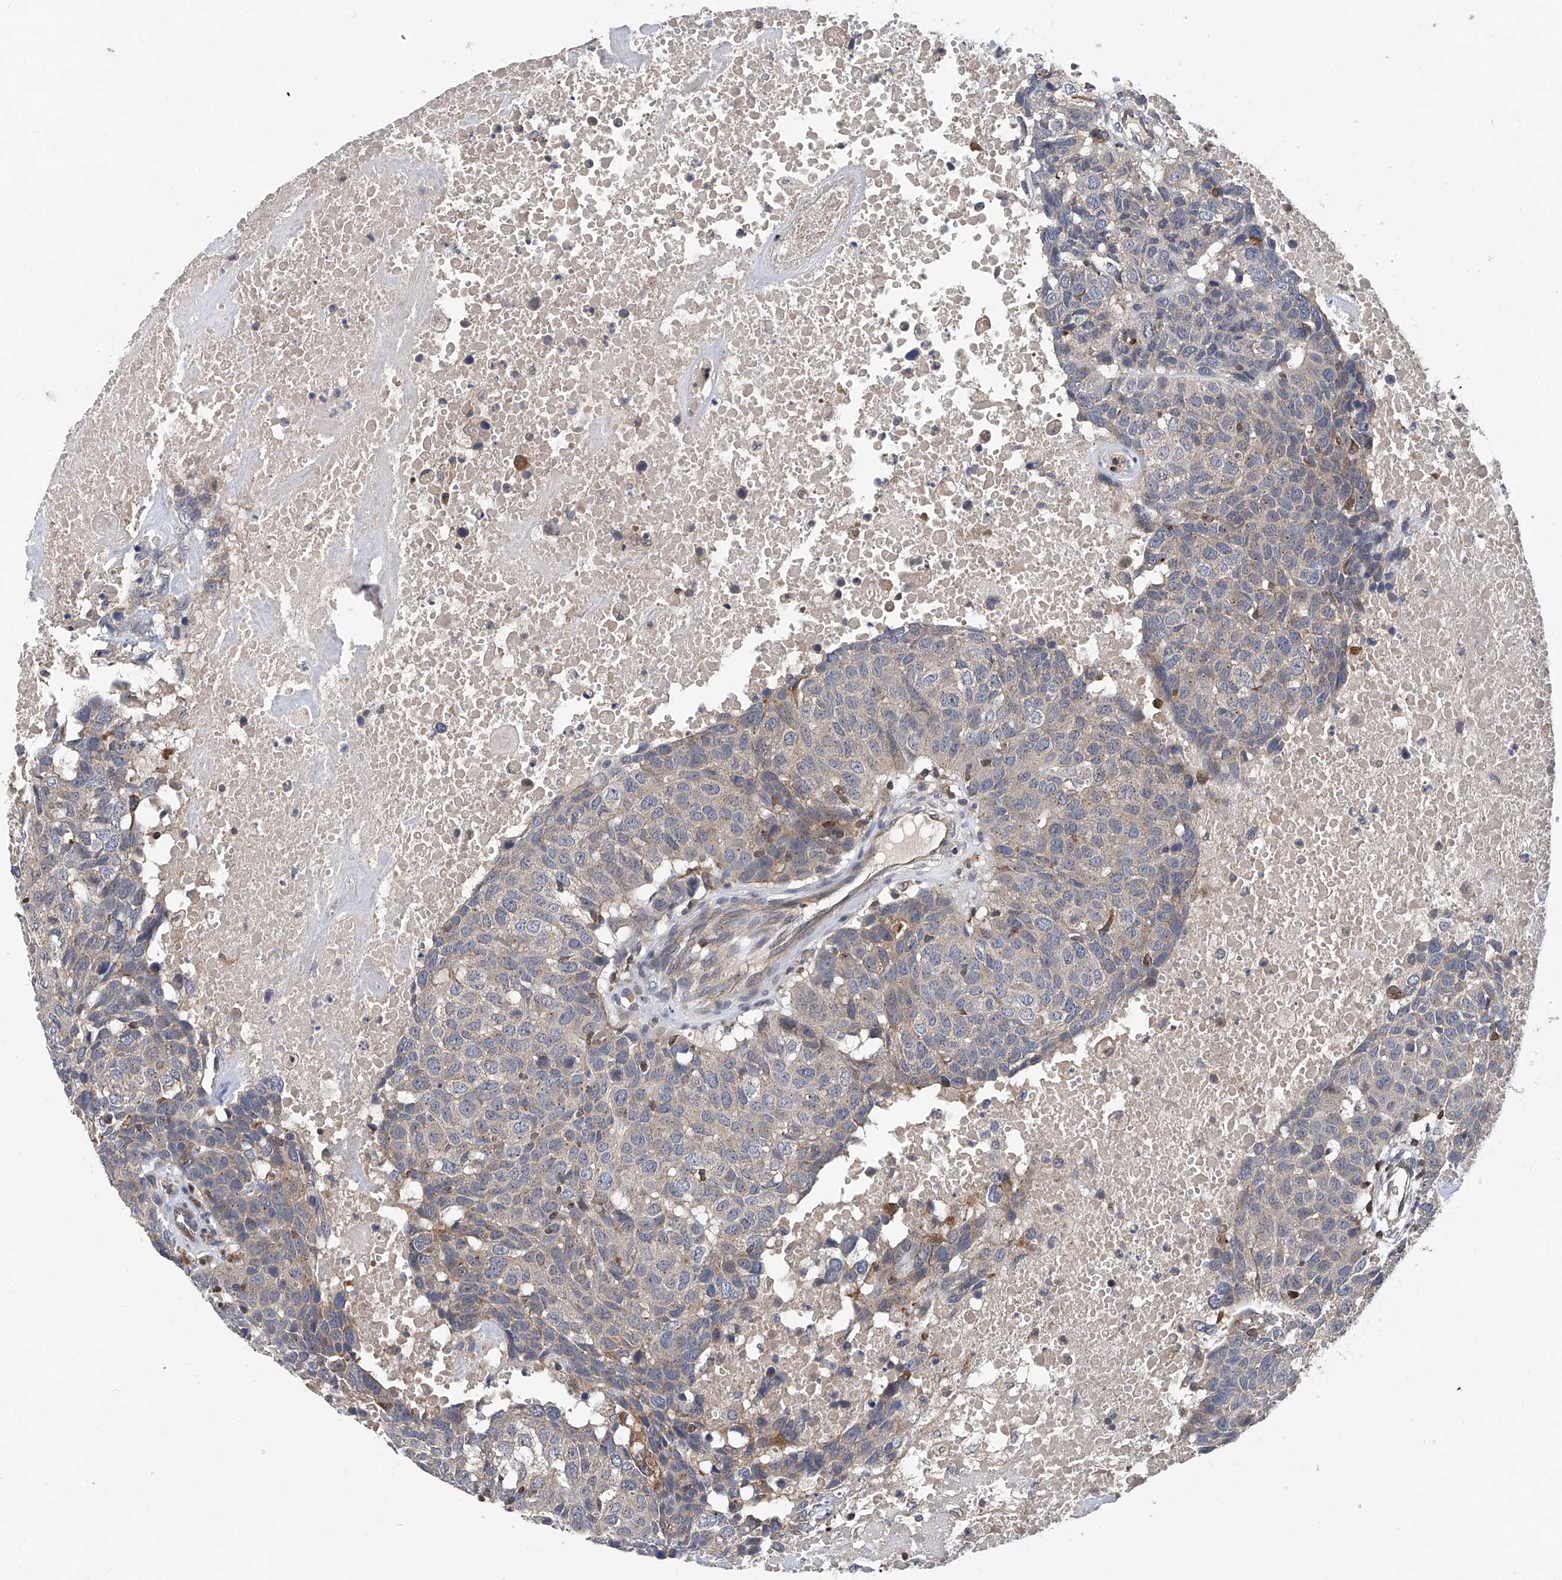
{"staining": {"intensity": "weak", "quantity": "<25%", "location": "cytoplasmic/membranous"}, "tissue": "head and neck cancer", "cell_type": "Tumor cells", "image_type": "cancer", "snomed": [{"axis": "morphology", "description": "Squamous cell carcinoma, NOS"}, {"axis": "topography", "description": "Head-Neck"}], "caption": "Head and neck cancer was stained to show a protein in brown. There is no significant staining in tumor cells.", "gene": "TRIM38", "patient": {"sex": "male", "age": 66}}